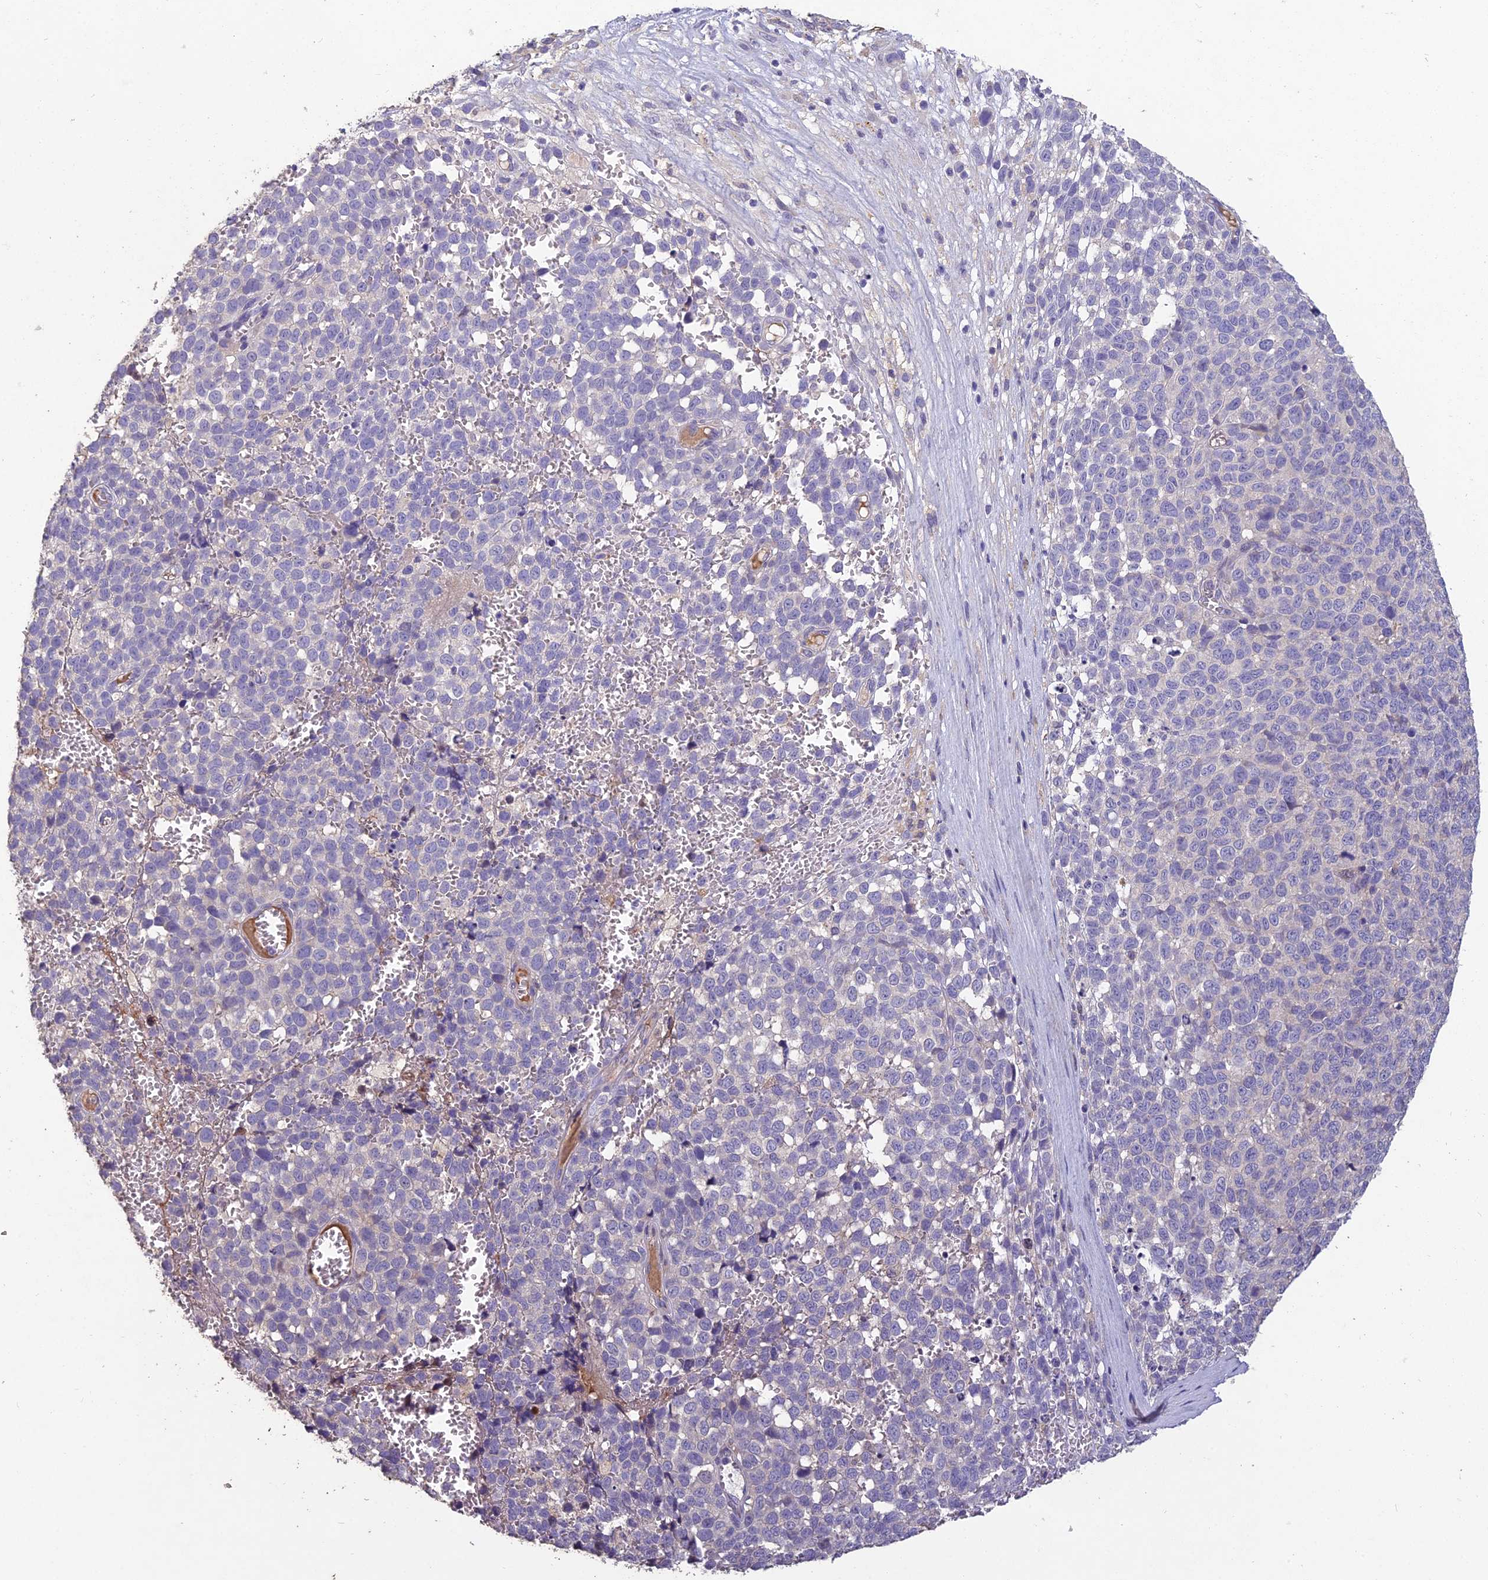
{"staining": {"intensity": "negative", "quantity": "none", "location": "none"}, "tissue": "melanoma", "cell_type": "Tumor cells", "image_type": "cancer", "snomed": [{"axis": "morphology", "description": "Malignant melanoma, NOS"}, {"axis": "topography", "description": "Nose, NOS"}], "caption": "The photomicrograph demonstrates no staining of tumor cells in malignant melanoma.", "gene": "CEACAM16", "patient": {"sex": "female", "age": 48}}